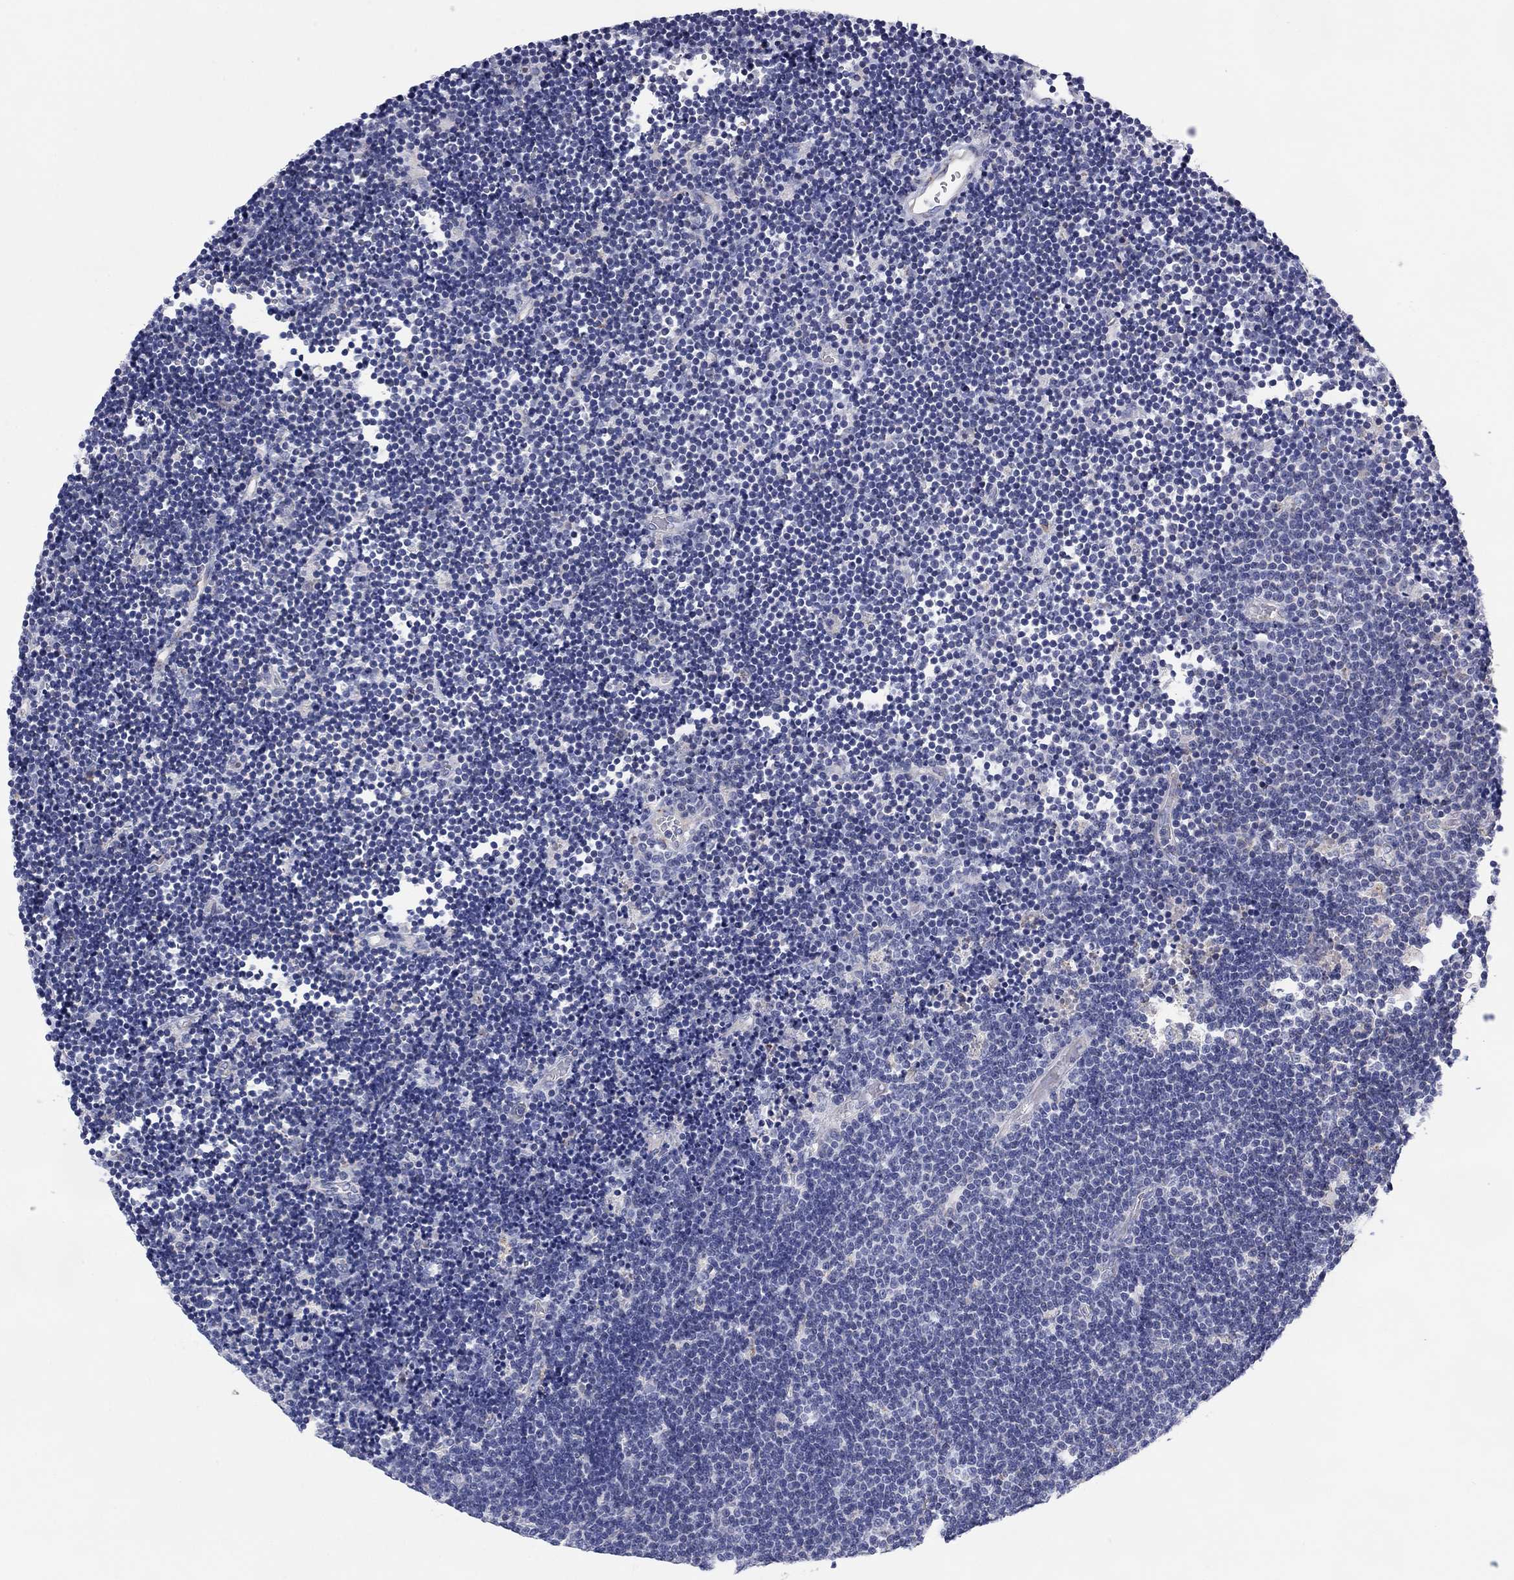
{"staining": {"intensity": "negative", "quantity": "none", "location": "none"}, "tissue": "lymphoma", "cell_type": "Tumor cells", "image_type": "cancer", "snomed": [{"axis": "morphology", "description": "Malignant lymphoma, non-Hodgkin's type, Low grade"}, {"axis": "topography", "description": "Brain"}], "caption": "DAB (3,3'-diaminobenzidine) immunohistochemical staining of lymphoma demonstrates no significant staining in tumor cells.", "gene": "MGST3", "patient": {"sex": "female", "age": 66}}